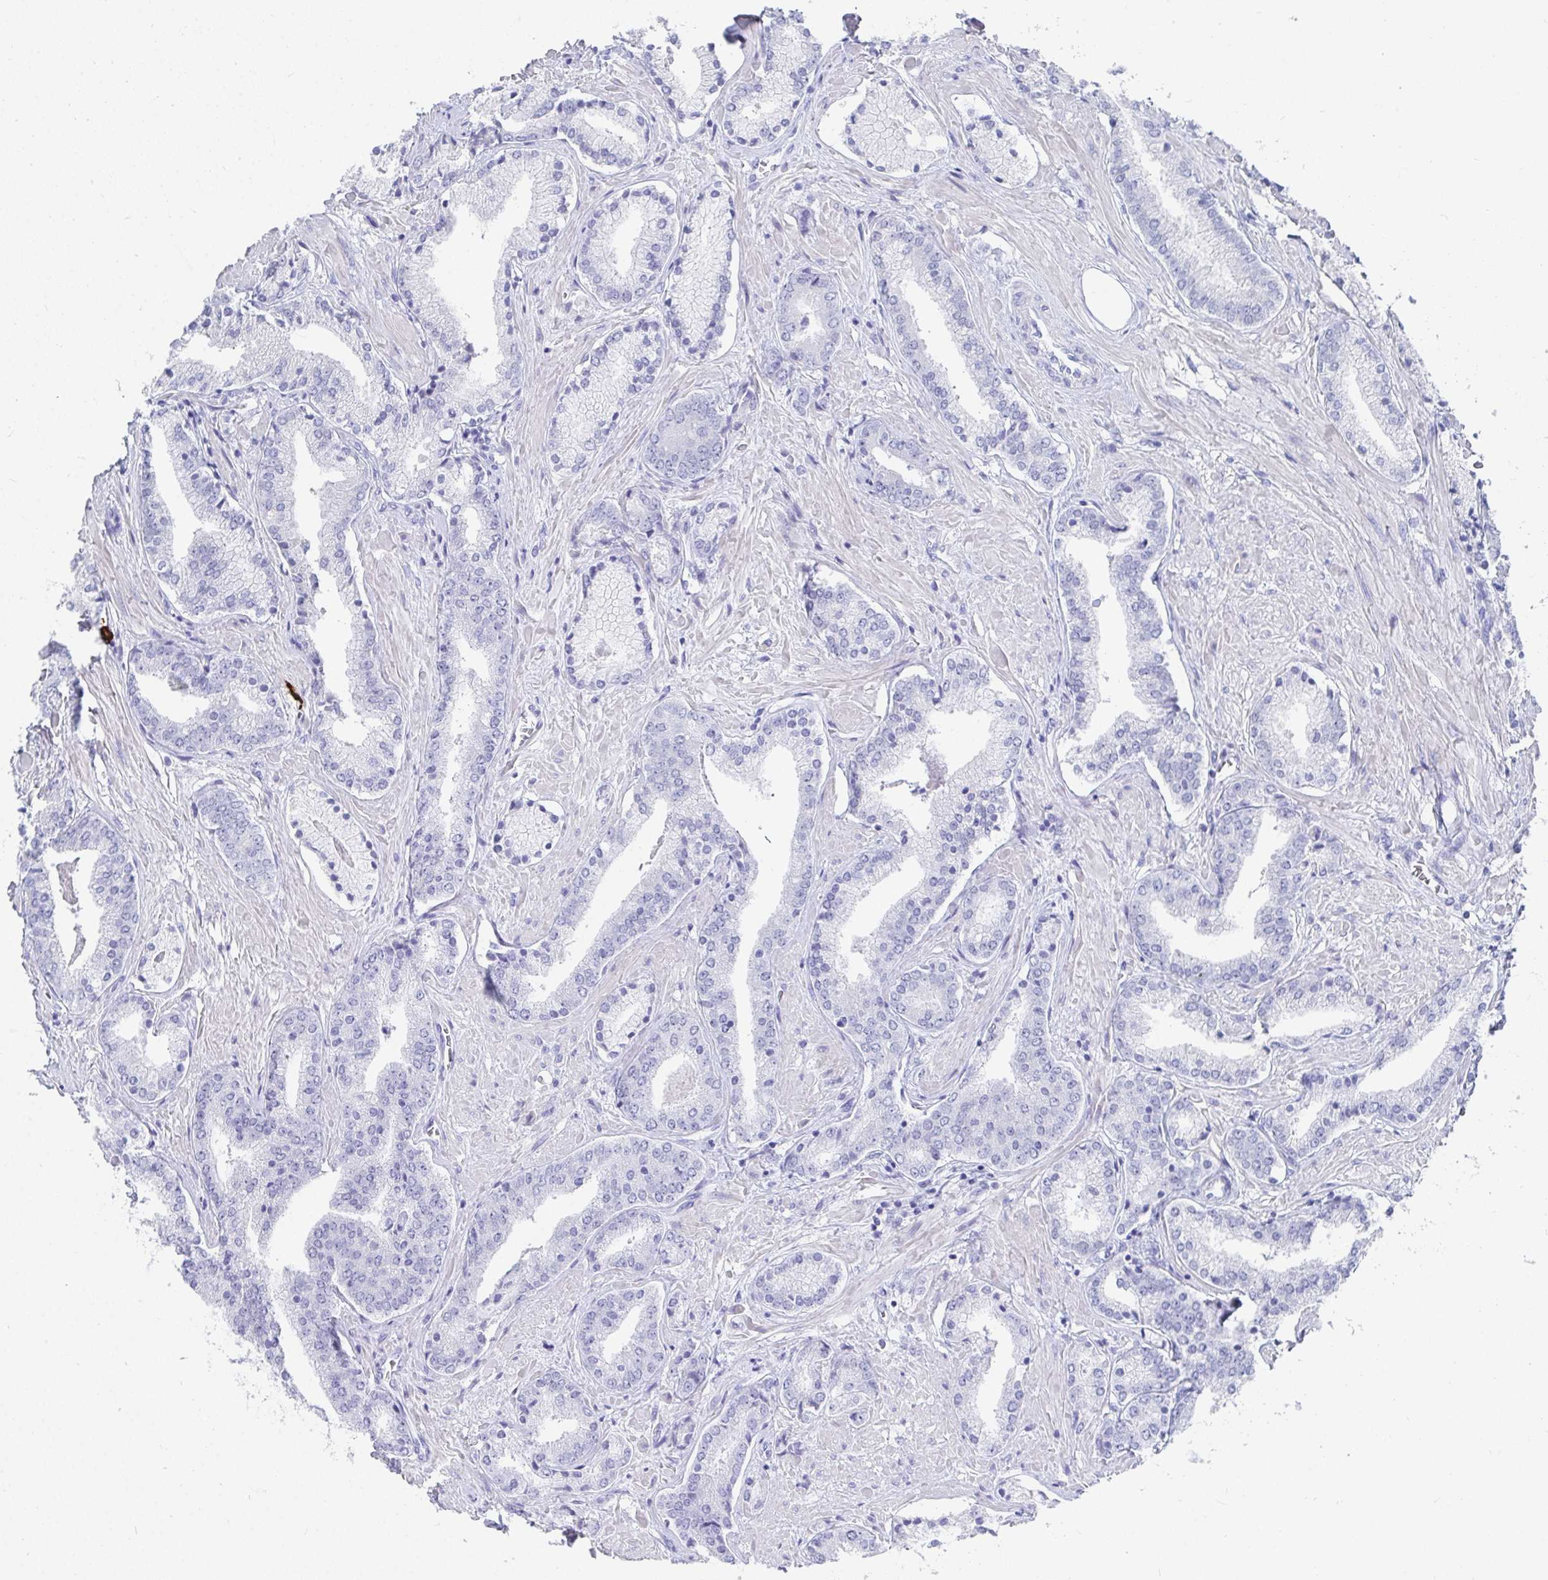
{"staining": {"intensity": "negative", "quantity": "none", "location": "none"}, "tissue": "prostate cancer", "cell_type": "Tumor cells", "image_type": "cancer", "snomed": [{"axis": "morphology", "description": "Adenocarcinoma, High grade"}, {"axis": "topography", "description": "Prostate"}], "caption": "Immunohistochemical staining of prostate cancer exhibits no significant positivity in tumor cells.", "gene": "GRIA1", "patient": {"sex": "male", "age": 56}}